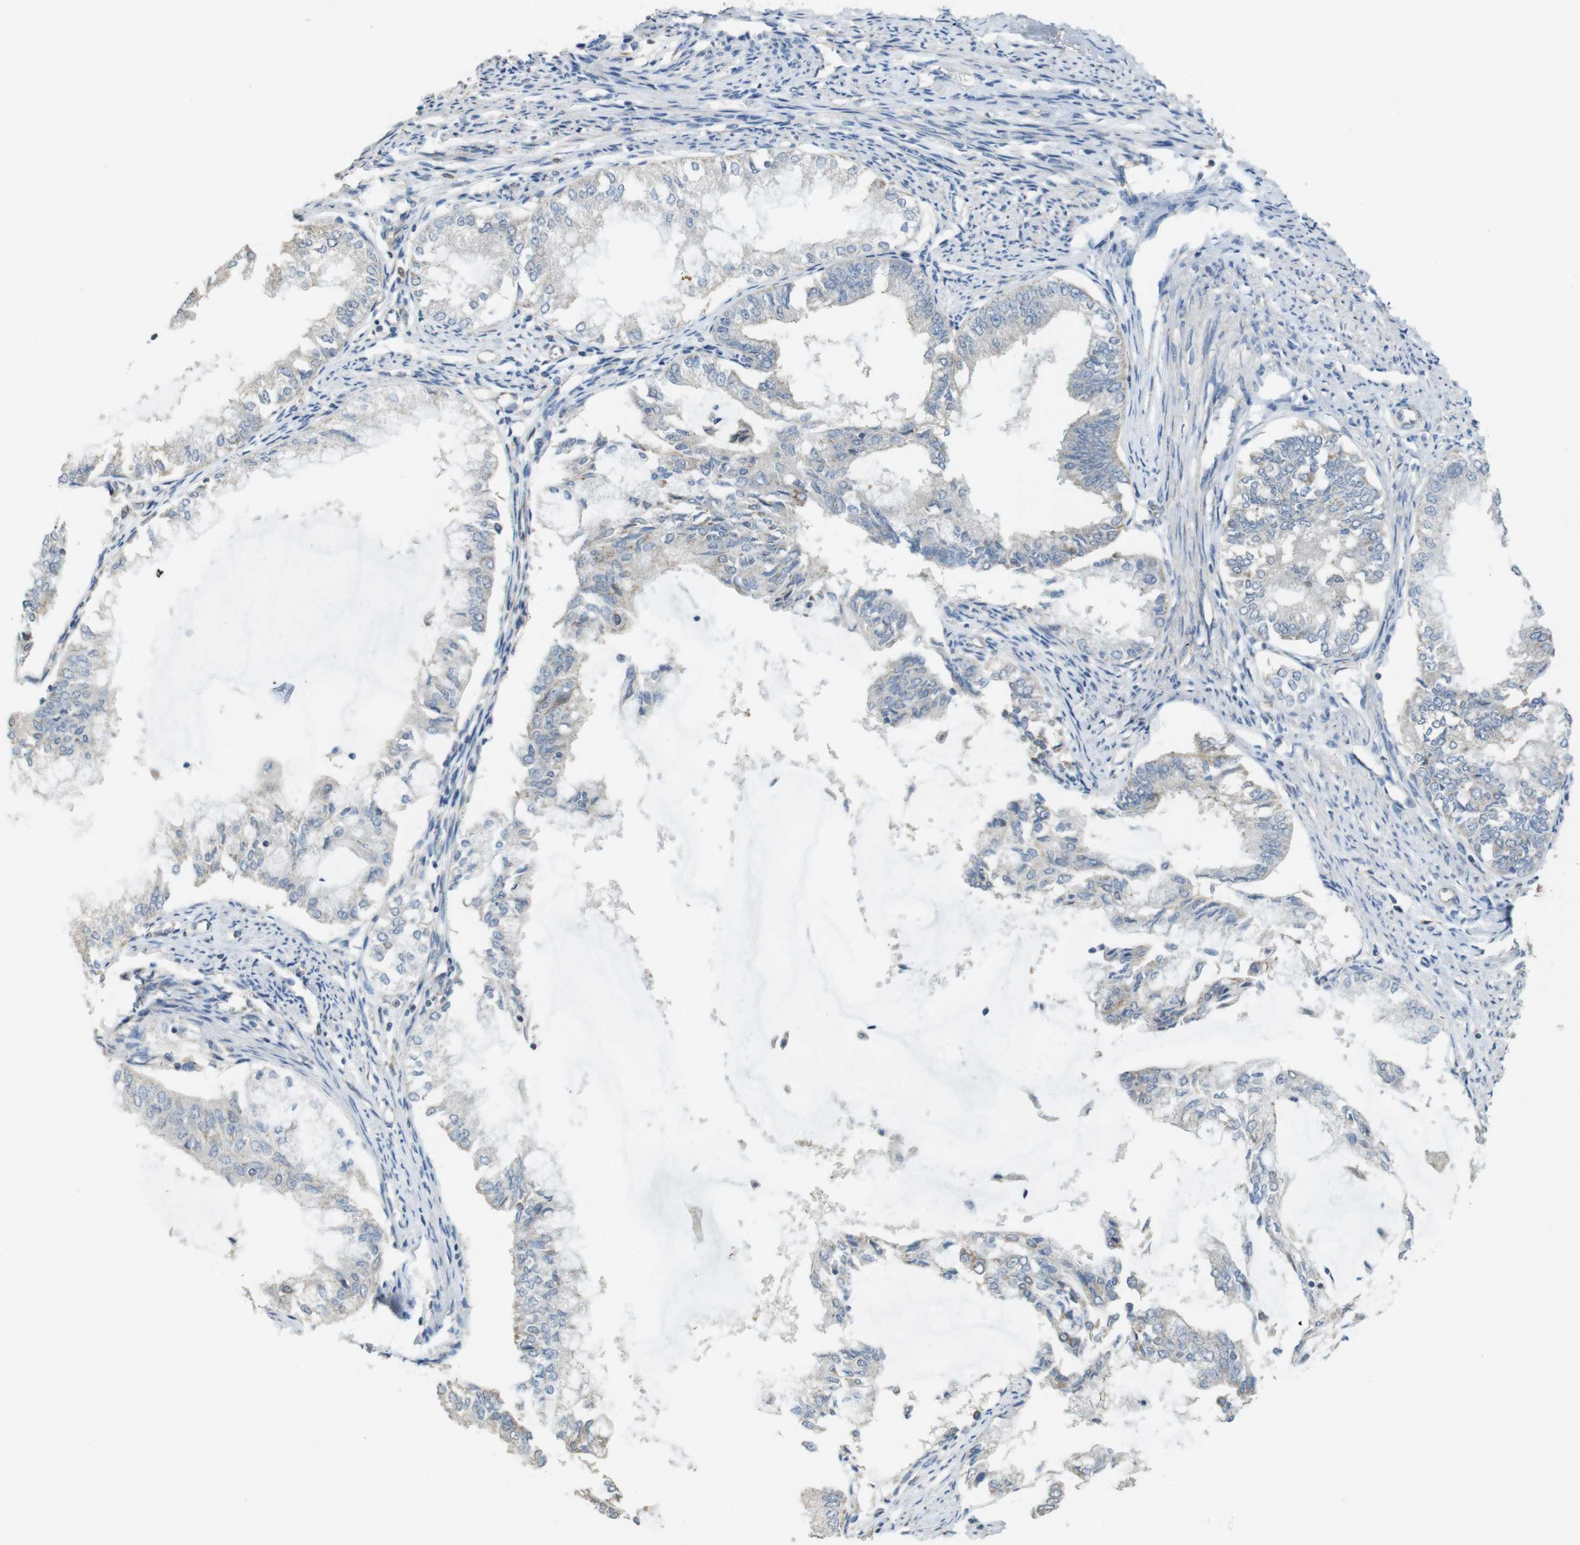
{"staining": {"intensity": "negative", "quantity": "none", "location": "none"}, "tissue": "endometrial cancer", "cell_type": "Tumor cells", "image_type": "cancer", "snomed": [{"axis": "morphology", "description": "Adenocarcinoma, NOS"}, {"axis": "topography", "description": "Endometrium"}], "caption": "The image exhibits no staining of tumor cells in adenocarcinoma (endometrial). Nuclei are stained in blue.", "gene": "CALHM2", "patient": {"sex": "female", "age": 86}}